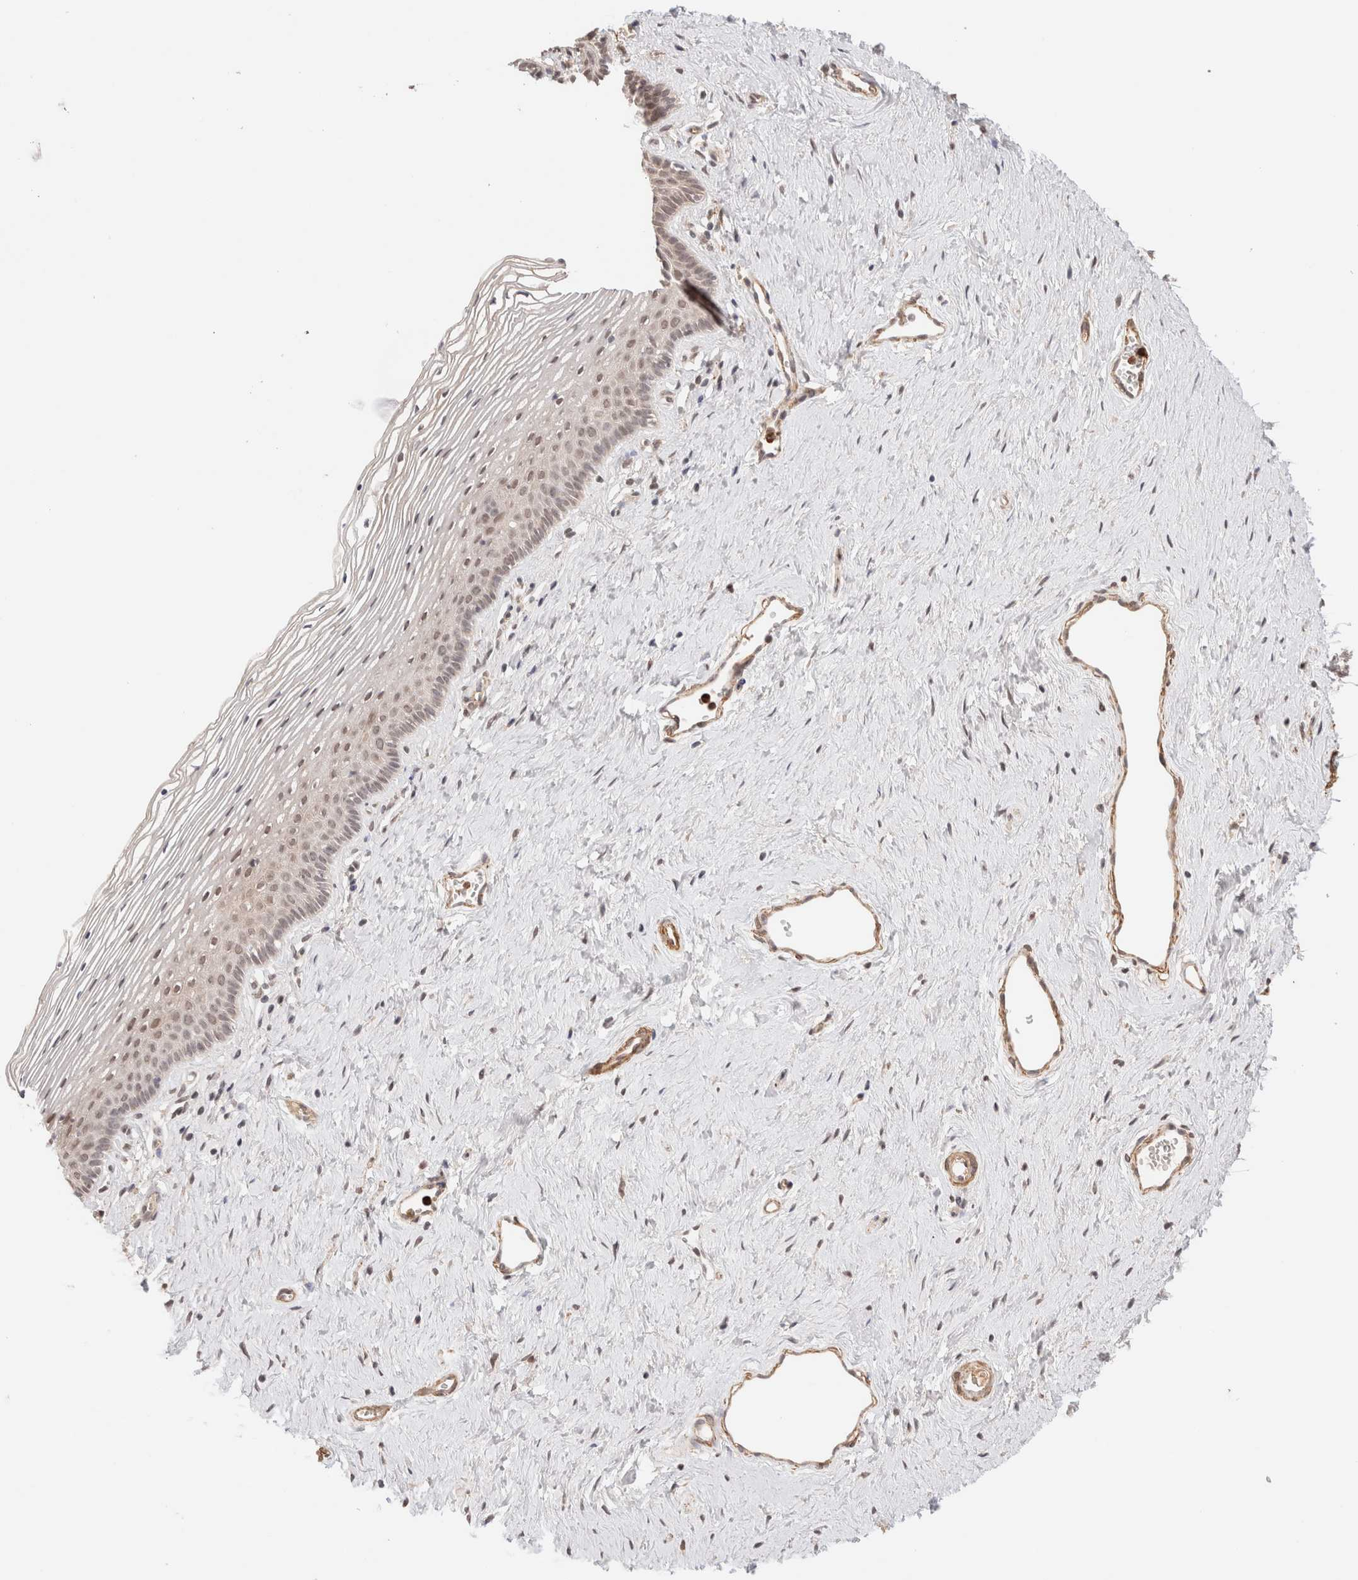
{"staining": {"intensity": "weak", "quantity": "25%-75%", "location": "nuclear"}, "tissue": "vagina", "cell_type": "Squamous epithelial cells", "image_type": "normal", "snomed": [{"axis": "morphology", "description": "Normal tissue, NOS"}, {"axis": "topography", "description": "Vagina"}], "caption": "A high-resolution photomicrograph shows IHC staining of benign vagina, which reveals weak nuclear positivity in about 25%-75% of squamous epithelial cells.", "gene": "BRPF3", "patient": {"sex": "female", "age": 32}}